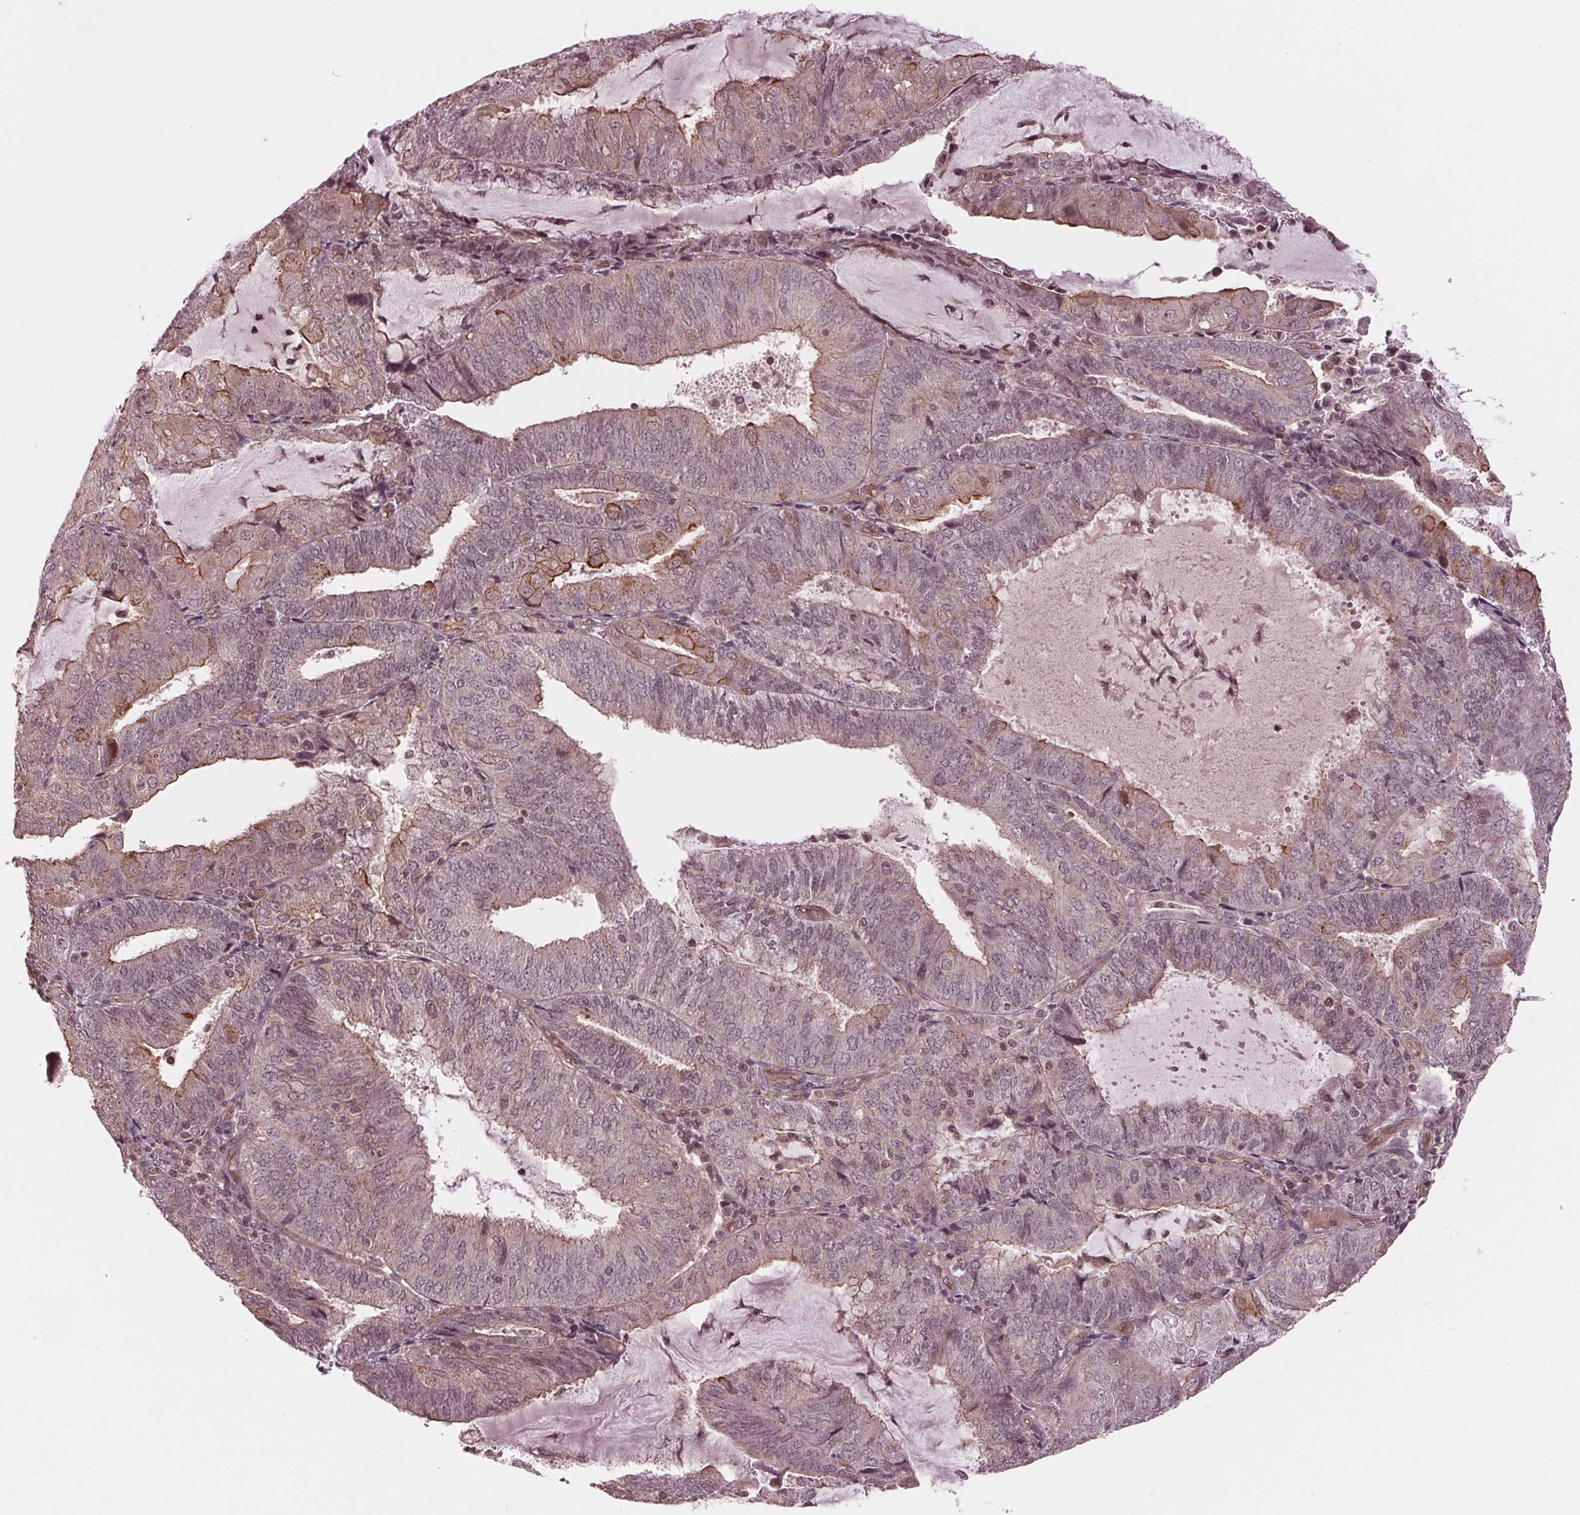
{"staining": {"intensity": "weak", "quantity": "<25%", "location": "cytoplasmic/membranous"}, "tissue": "endometrial cancer", "cell_type": "Tumor cells", "image_type": "cancer", "snomed": [{"axis": "morphology", "description": "Adenocarcinoma, NOS"}, {"axis": "topography", "description": "Endometrium"}], "caption": "A high-resolution micrograph shows IHC staining of endometrial cancer, which demonstrates no significant expression in tumor cells. Nuclei are stained in blue.", "gene": "BTBD1", "patient": {"sex": "female", "age": 81}}